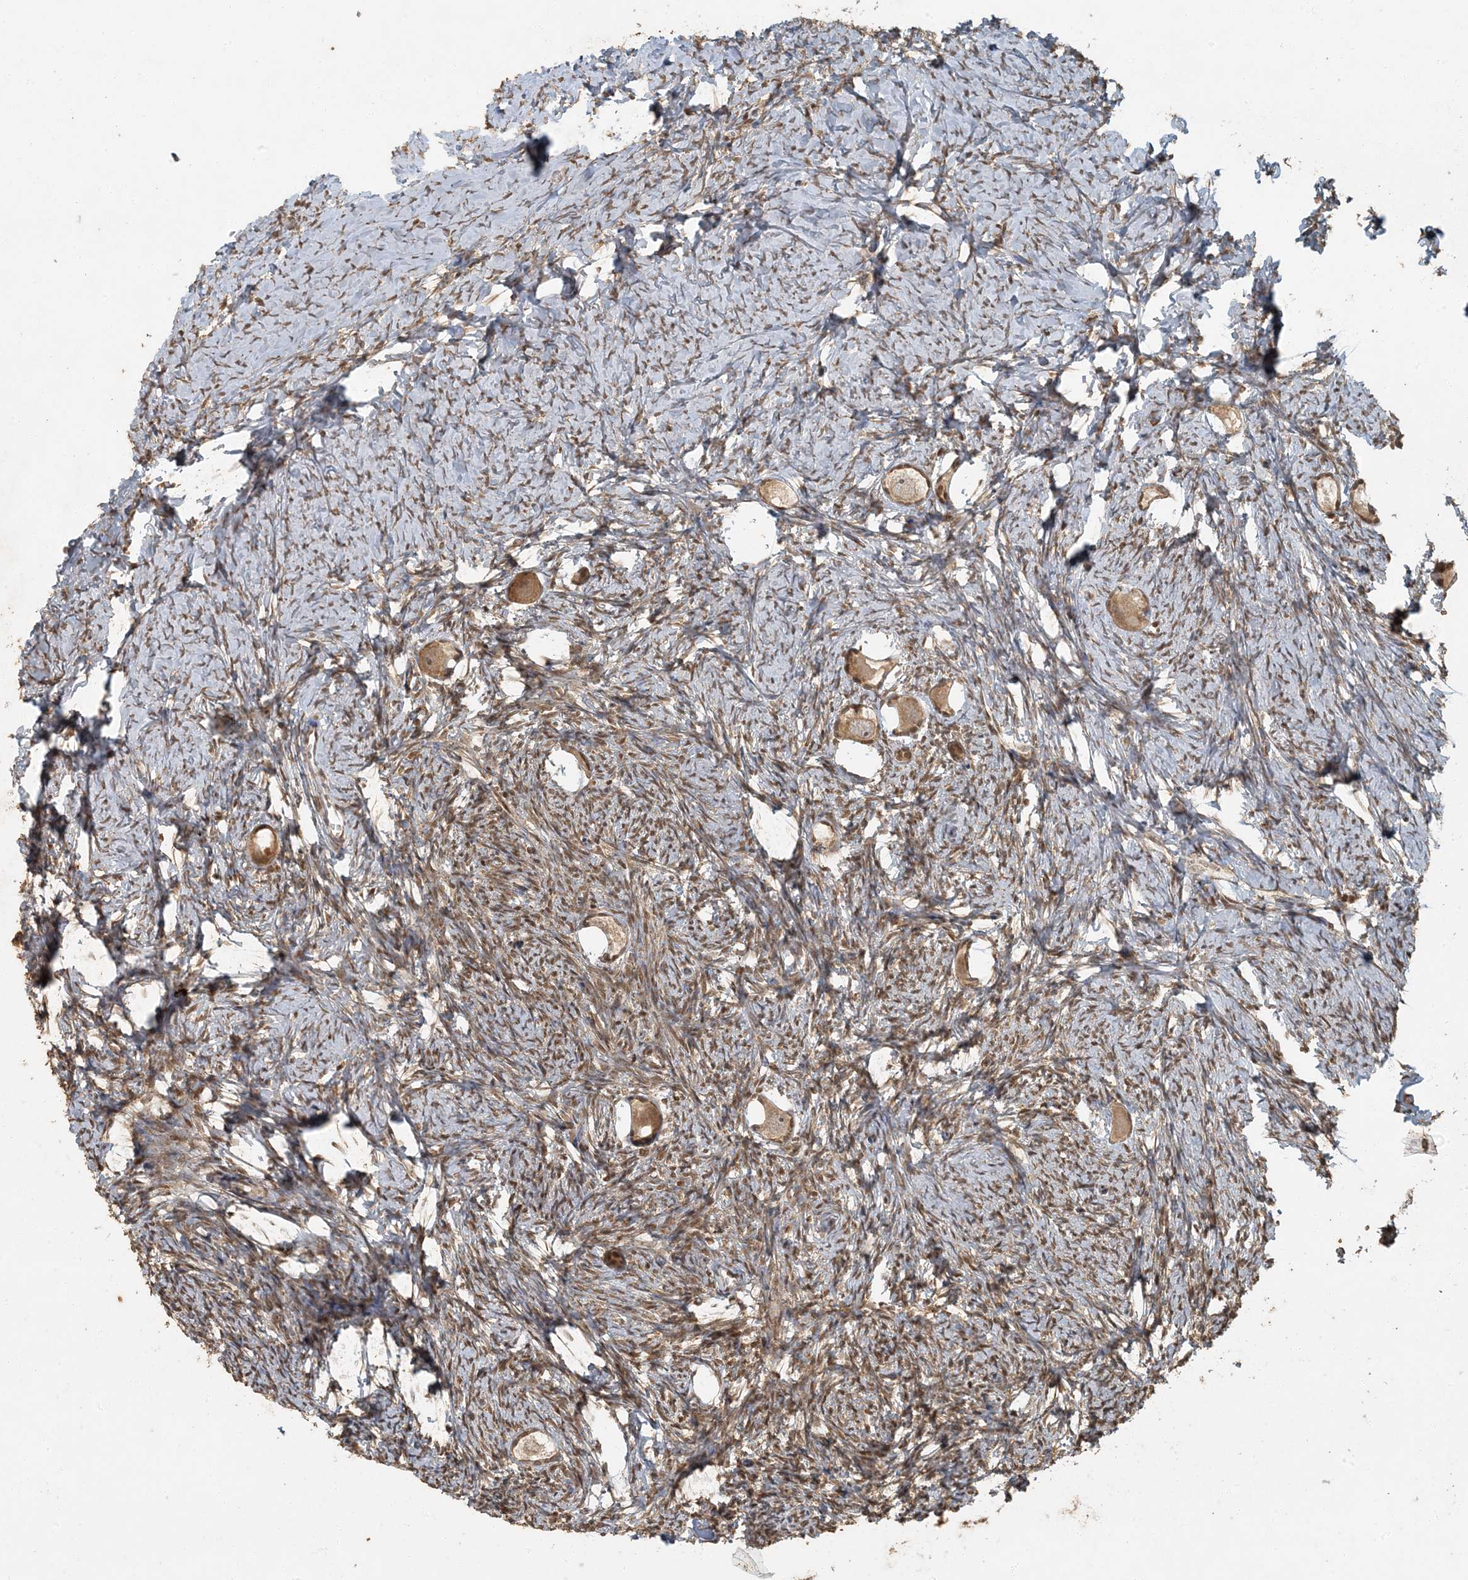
{"staining": {"intensity": "moderate", "quantity": ">75%", "location": "nuclear"}, "tissue": "ovary", "cell_type": "Follicle cells", "image_type": "normal", "snomed": [{"axis": "morphology", "description": "Normal tissue, NOS"}, {"axis": "topography", "description": "Ovary"}], "caption": "Immunohistochemical staining of unremarkable human ovary reveals moderate nuclear protein positivity in approximately >75% of follicle cells. (IHC, brightfield microscopy, high magnification).", "gene": "AK9", "patient": {"sex": "female", "age": 27}}